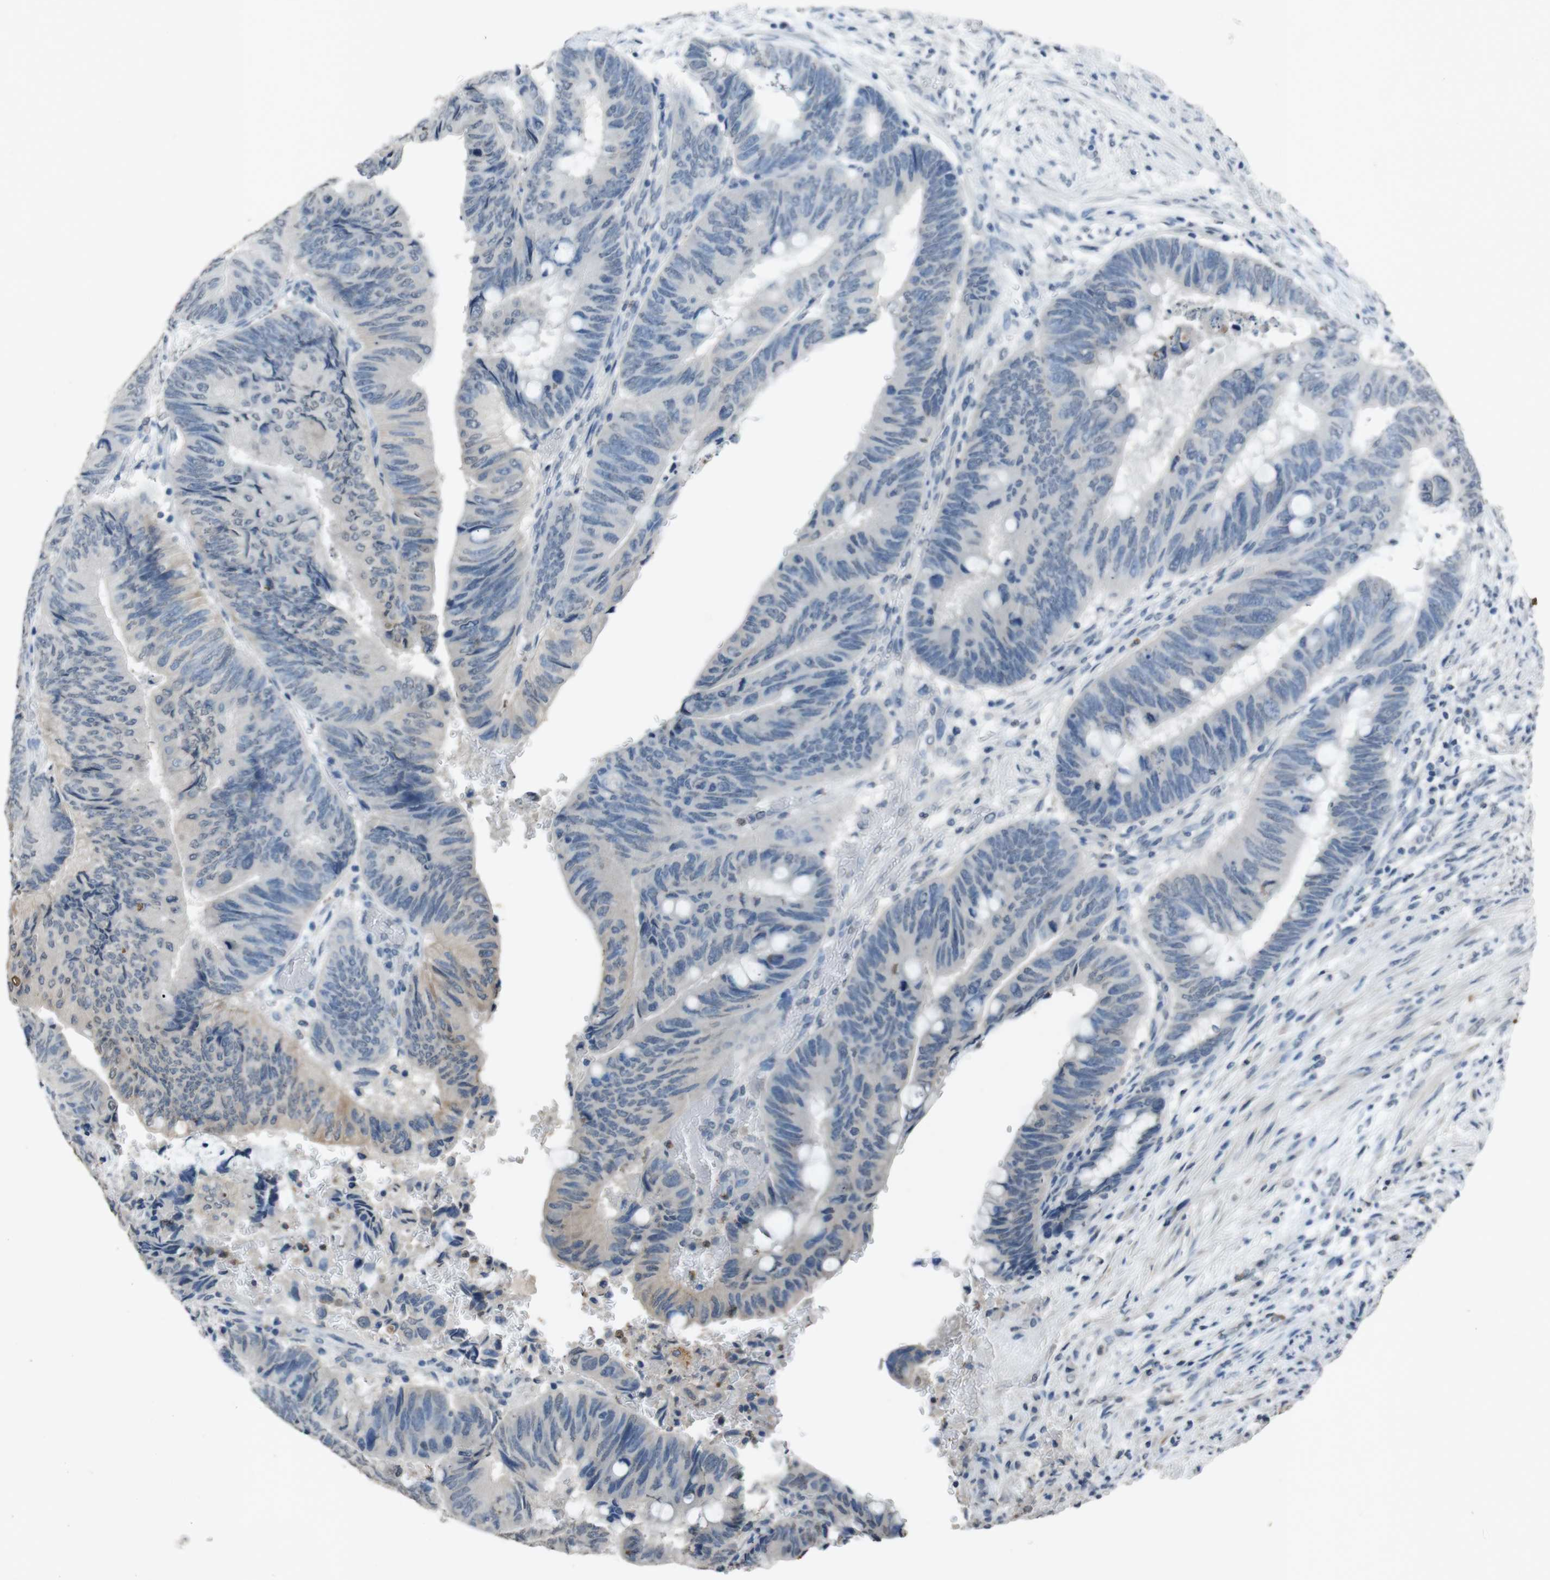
{"staining": {"intensity": "negative", "quantity": "none", "location": "none"}, "tissue": "colorectal cancer", "cell_type": "Tumor cells", "image_type": "cancer", "snomed": [{"axis": "morphology", "description": "Normal tissue, NOS"}, {"axis": "morphology", "description": "Adenocarcinoma, NOS"}, {"axis": "topography", "description": "Rectum"}, {"axis": "topography", "description": "Peripheral nerve tissue"}], "caption": "Immunohistochemical staining of colorectal cancer (adenocarcinoma) exhibits no significant expression in tumor cells.", "gene": "STBD1", "patient": {"sex": "male", "age": 92}}